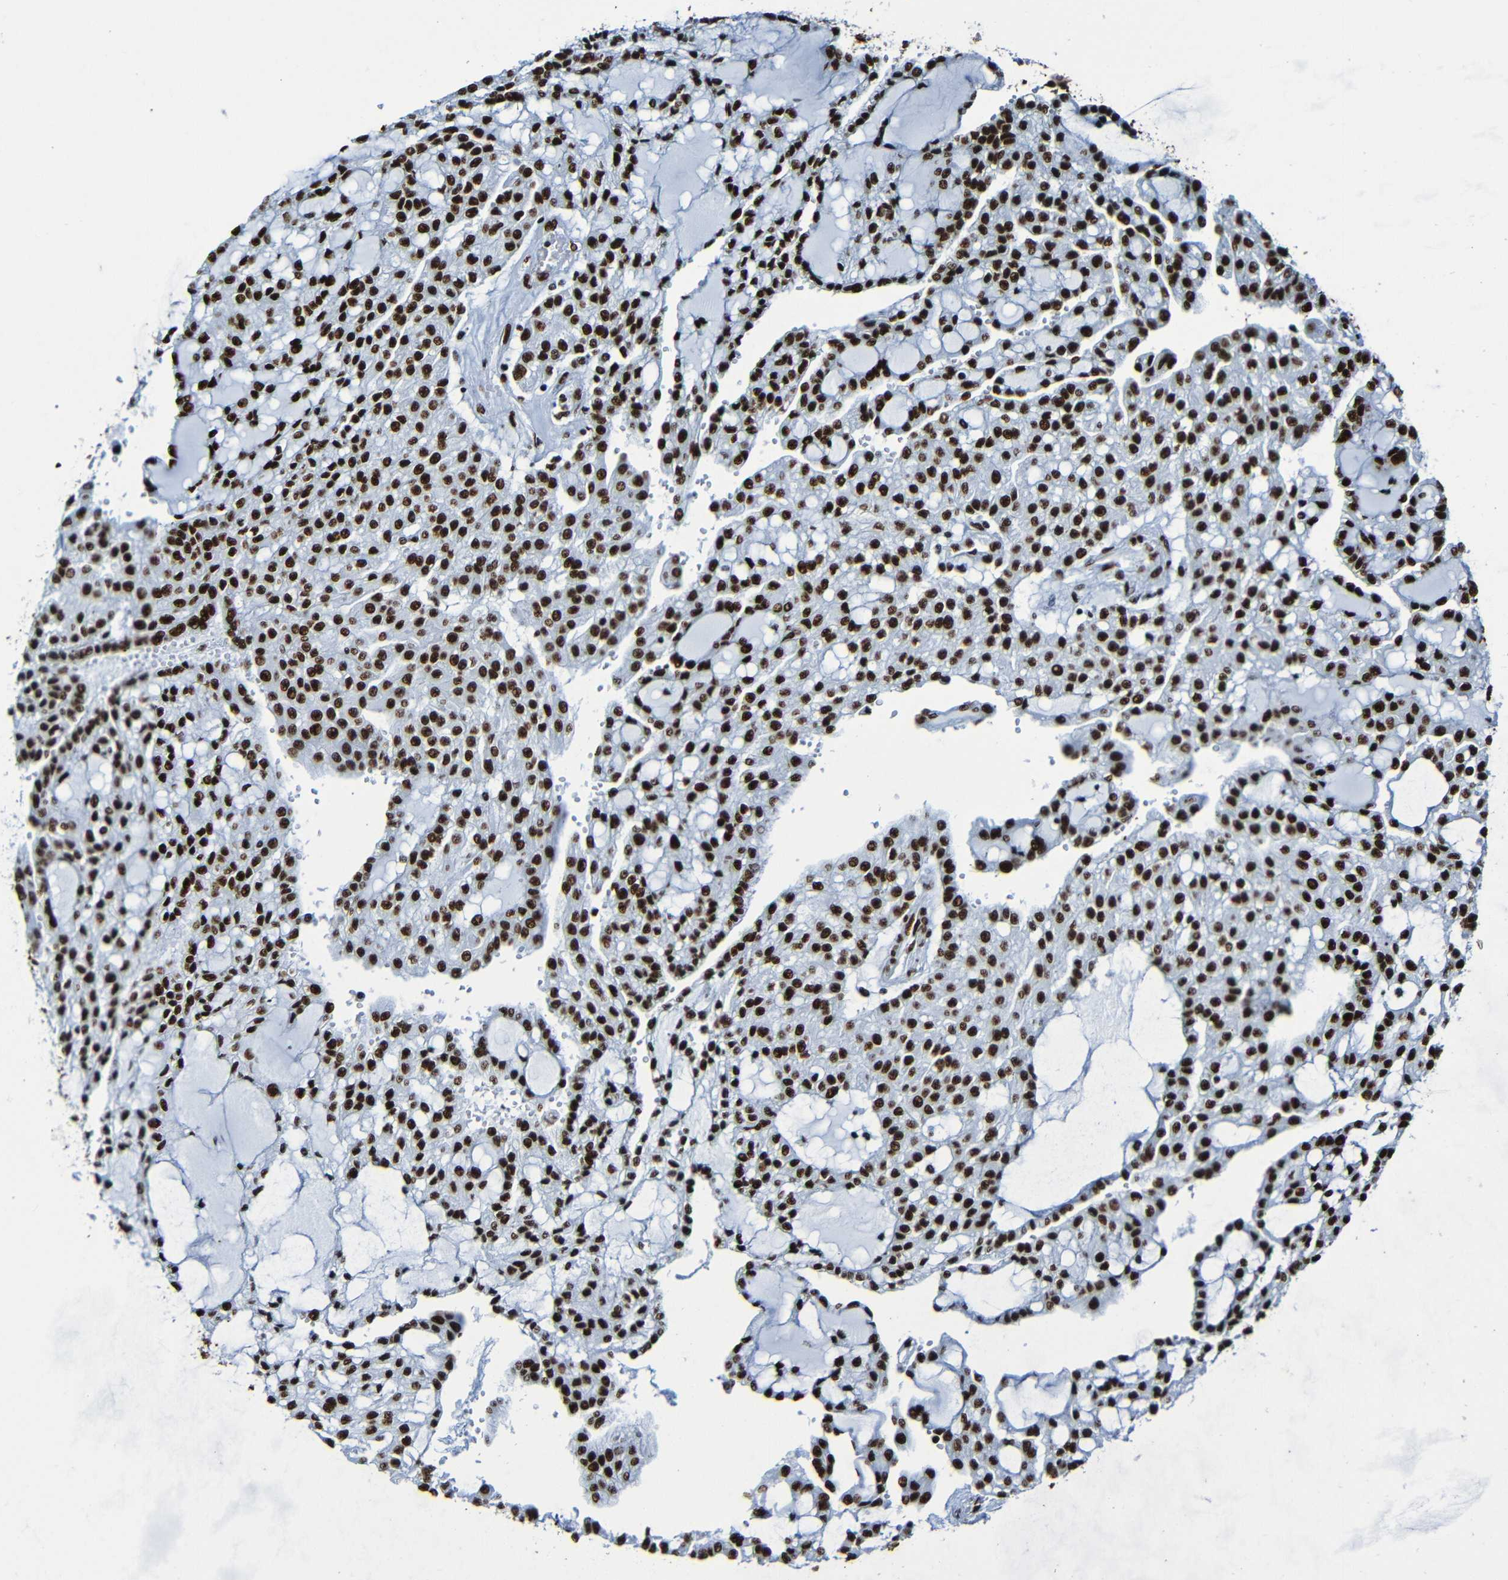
{"staining": {"intensity": "strong", "quantity": ">75%", "location": "nuclear"}, "tissue": "renal cancer", "cell_type": "Tumor cells", "image_type": "cancer", "snomed": [{"axis": "morphology", "description": "Adenocarcinoma, NOS"}, {"axis": "topography", "description": "Kidney"}], "caption": "Immunohistochemistry of adenocarcinoma (renal) exhibits high levels of strong nuclear expression in about >75% of tumor cells.", "gene": "SRSF3", "patient": {"sex": "male", "age": 63}}